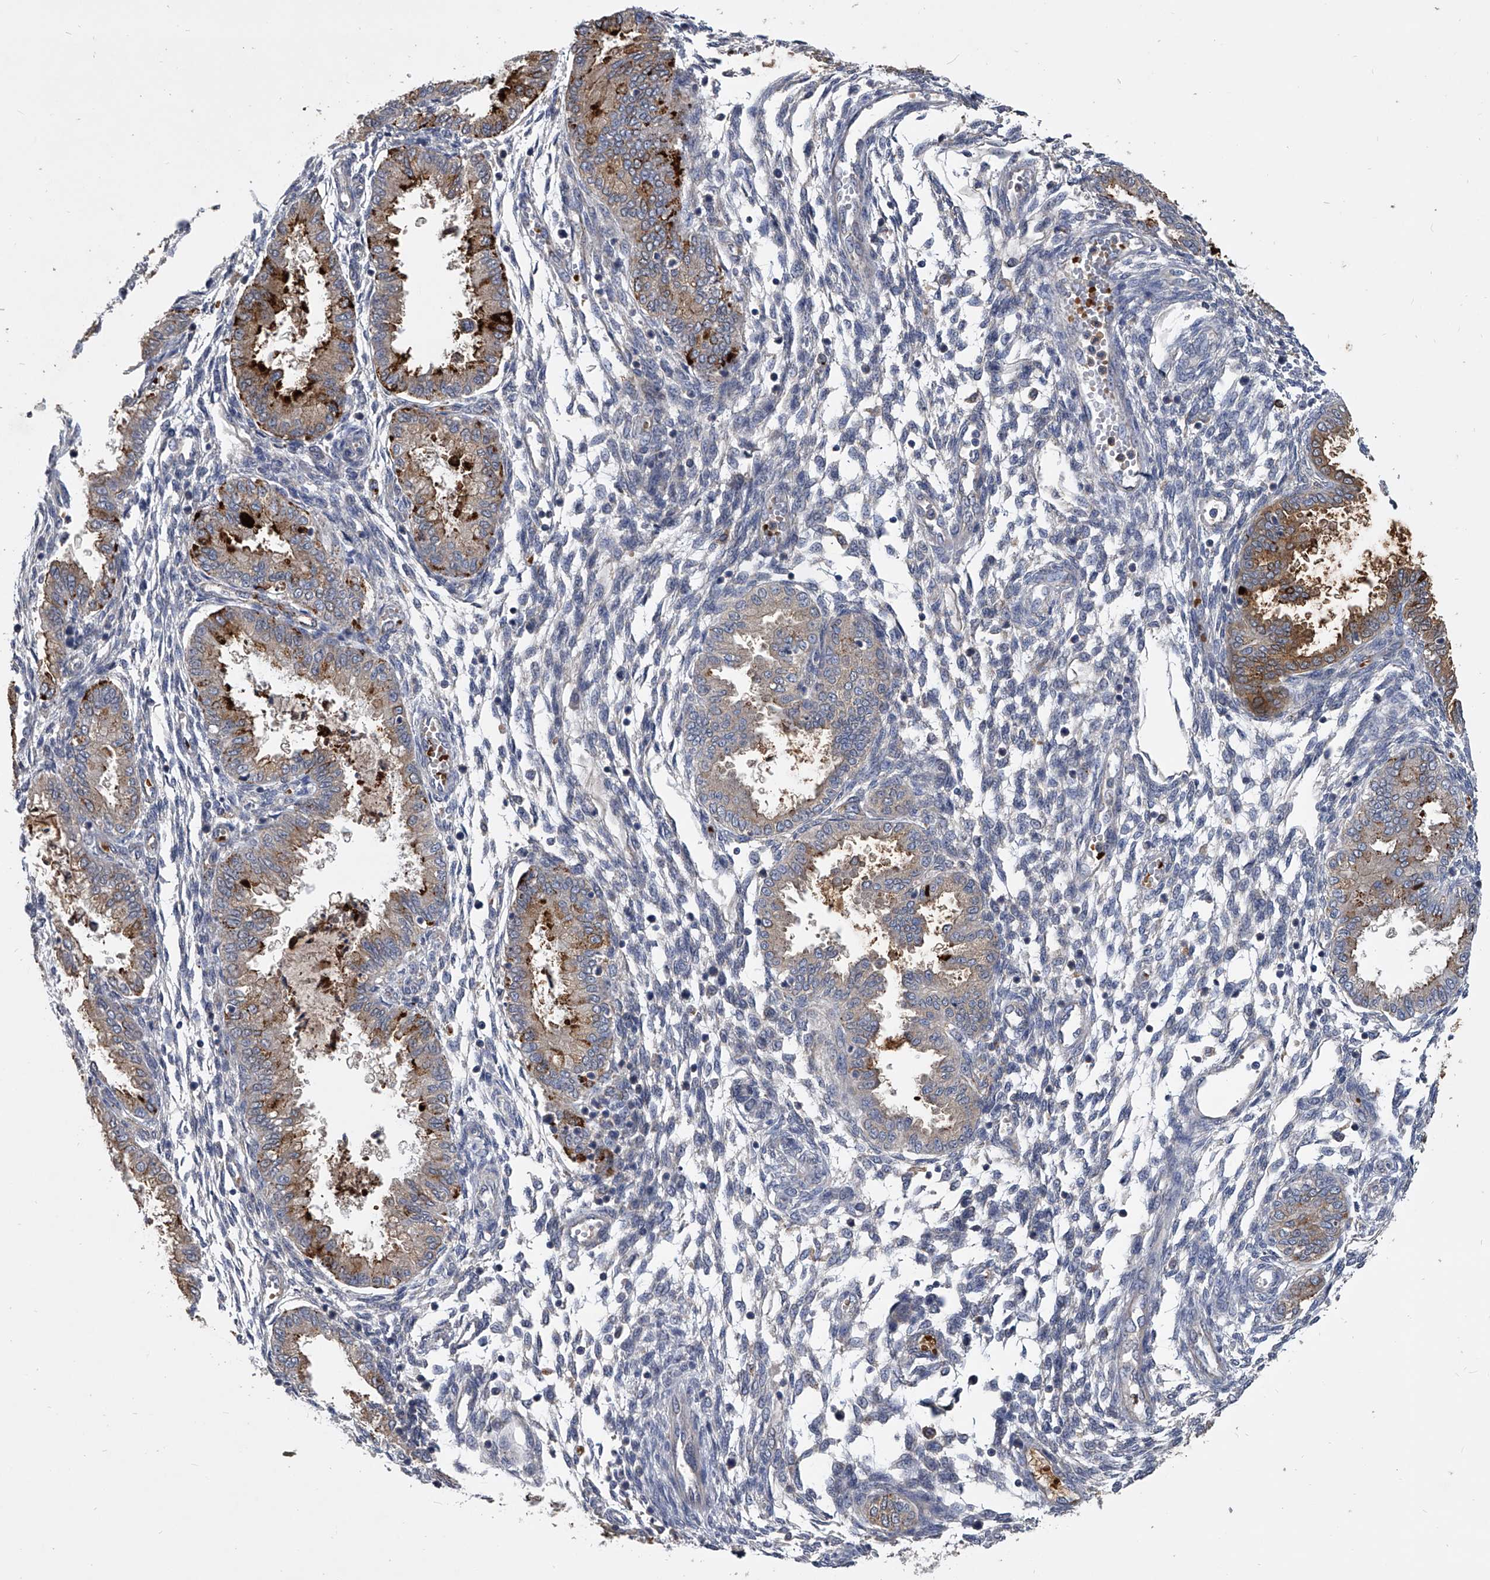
{"staining": {"intensity": "negative", "quantity": "none", "location": "none"}, "tissue": "endometrium", "cell_type": "Cells in endometrial stroma", "image_type": "normal", "snomed": [{"axis": "morphology", "description": "Normal tissue, NOS"}, {"axis": "topography", "description": "Endometrium"}], "caption": "Immunohistochemistry photomicrograph of normal endometrium: endometrium stained with DAB (3,3'-diaminobenzidine) shows no significant protein staining in cells in endometrial stroma.", "gene": "SPP1", "patient": {"sex": "female", "age": 33}}